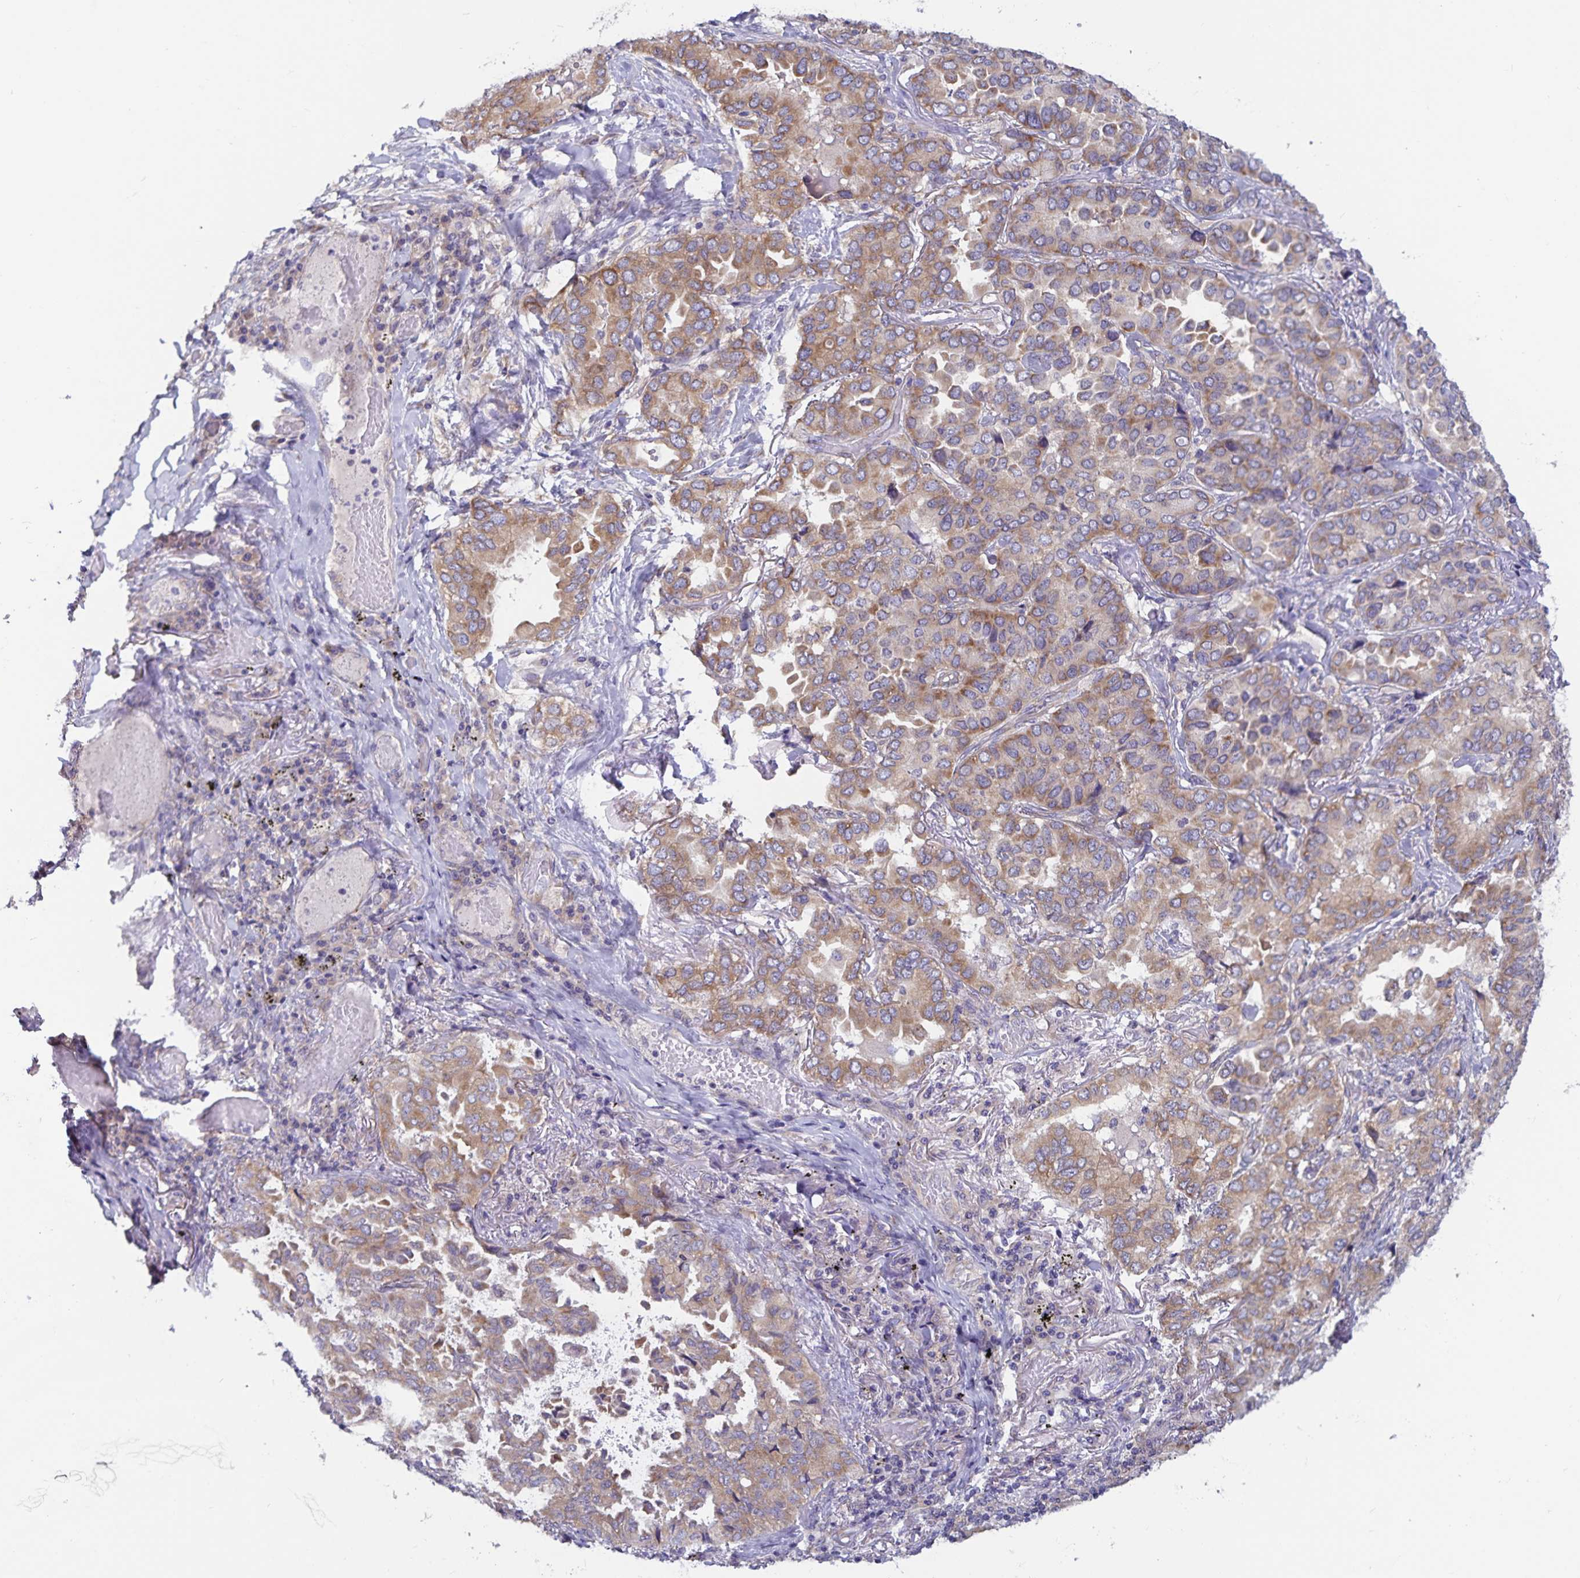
{"staining": {"intensity": "moderate", "quantity": ">75%", "location": "cytoplasmic/membranous"}, "tissue": "lung cancer", "cell_type": "Tumor cells", "image_type": "cancer", "snomed": [{"axis": "morphology", "description": "Aneuploidy"}, {"axis": "morphology", "description": "Adenocarcinoma, NOS"}, {"axis": "morphology", "description": "Adenocarcinoma, metastatic, NOS"}, {"axis": "topography", "description": "Lymph node"}, {"axis": "topography", "description": "Lung"}], "caption": "Human adenocarcinoma (lung) stained with a protein marker reveals moderate staining in tumor cells.", "gene": "FAM120A", "patient": {"sex": "female", "age": 48}}